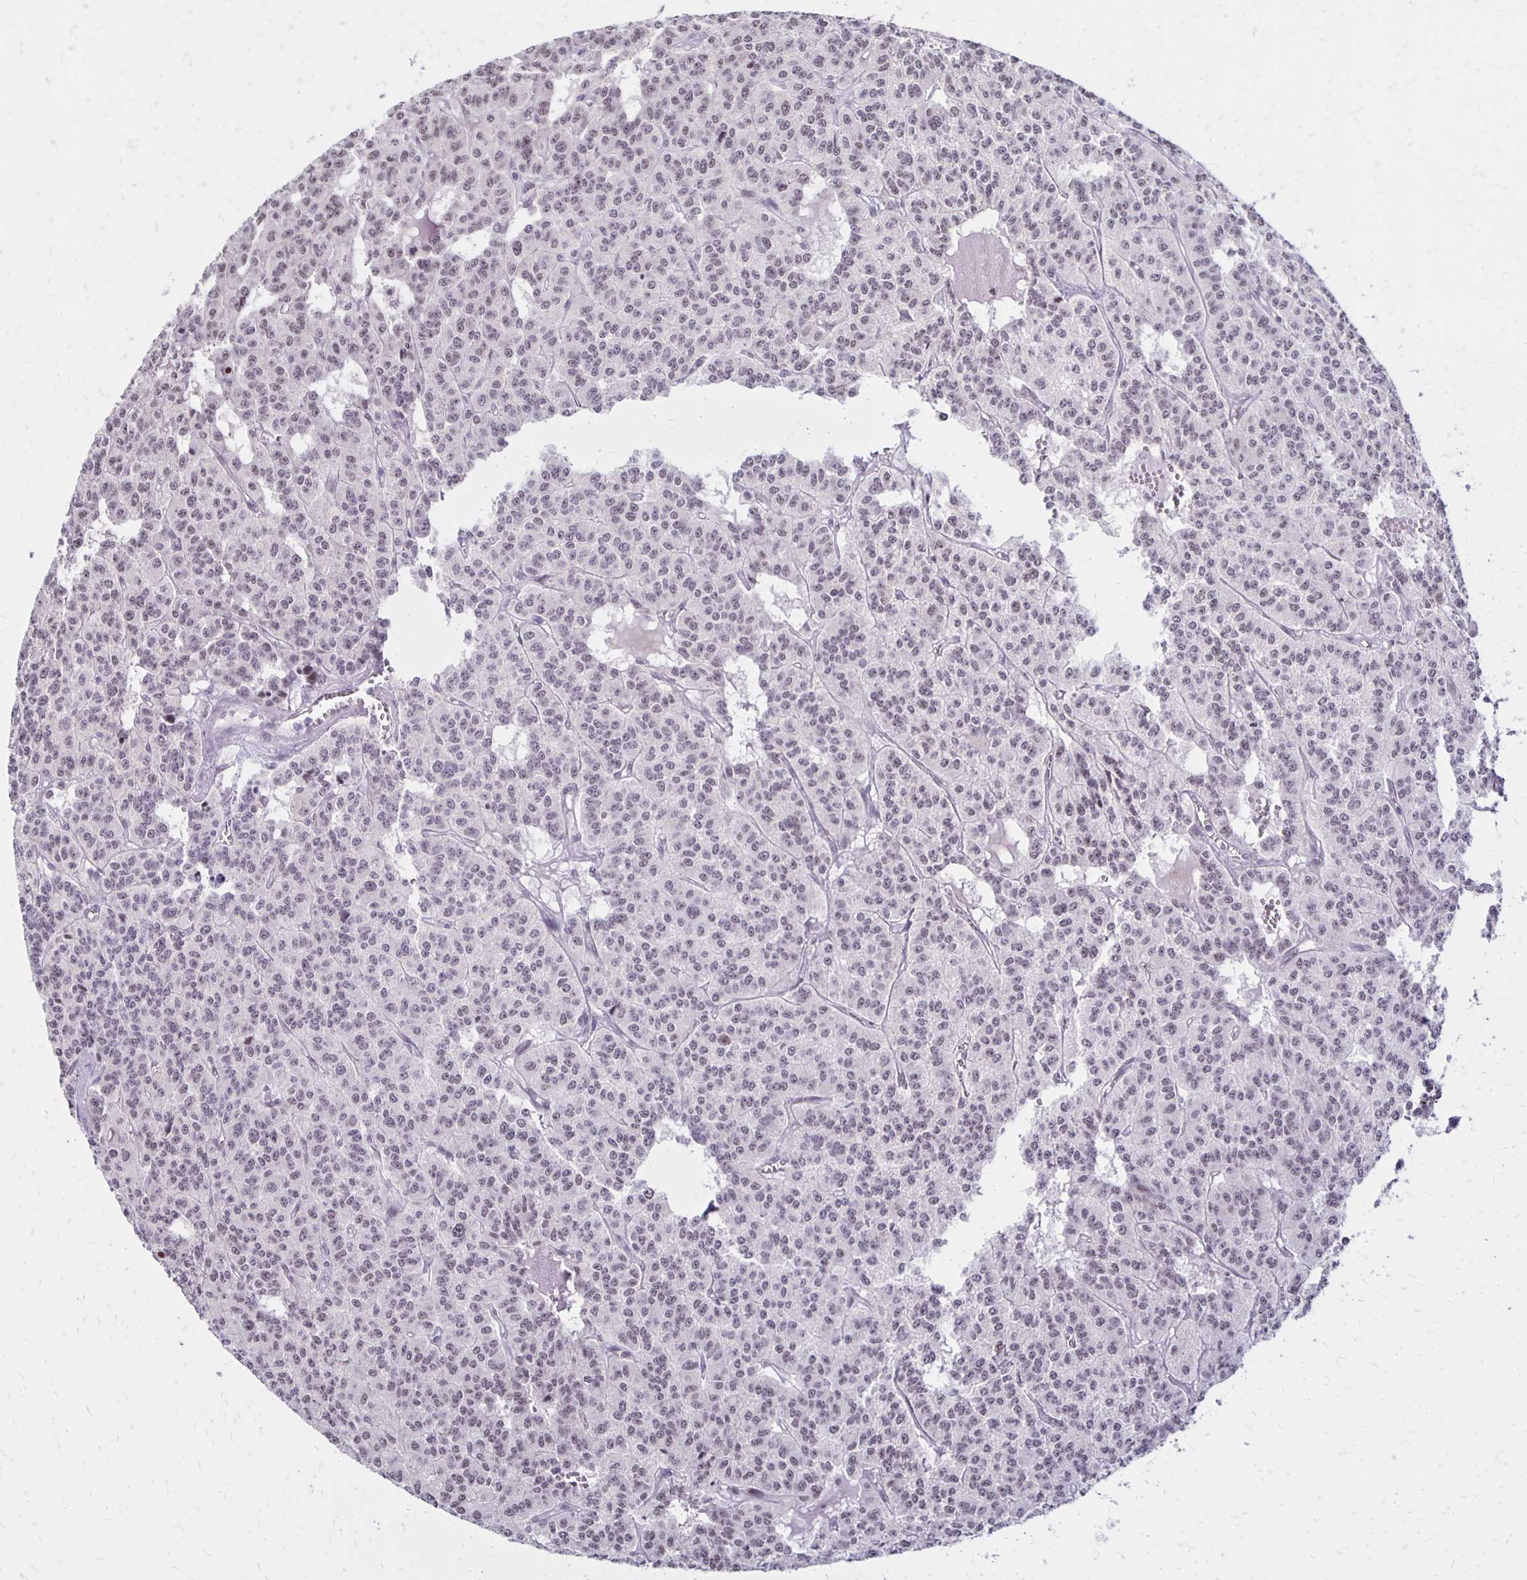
{"staining": {"intensity": "weak", "quantity": "25%-75%", "location": "nuclear"}, "tissue": "carcinoid", "cell_type": "Tumor cells", "image_type": "cancer", "snomed": [{"axis": "morphology", "description": "Carcinoid, malignant, NOS"}, {"axis": "topography", "description": "Lung"}], "caption": "Weak nuclear protein positivity is appreciated in approximately 25%-75% of tumor cells in carcinoid.", "gene": "DAGLA", "patient": {"sex": "female", "age": 71}}